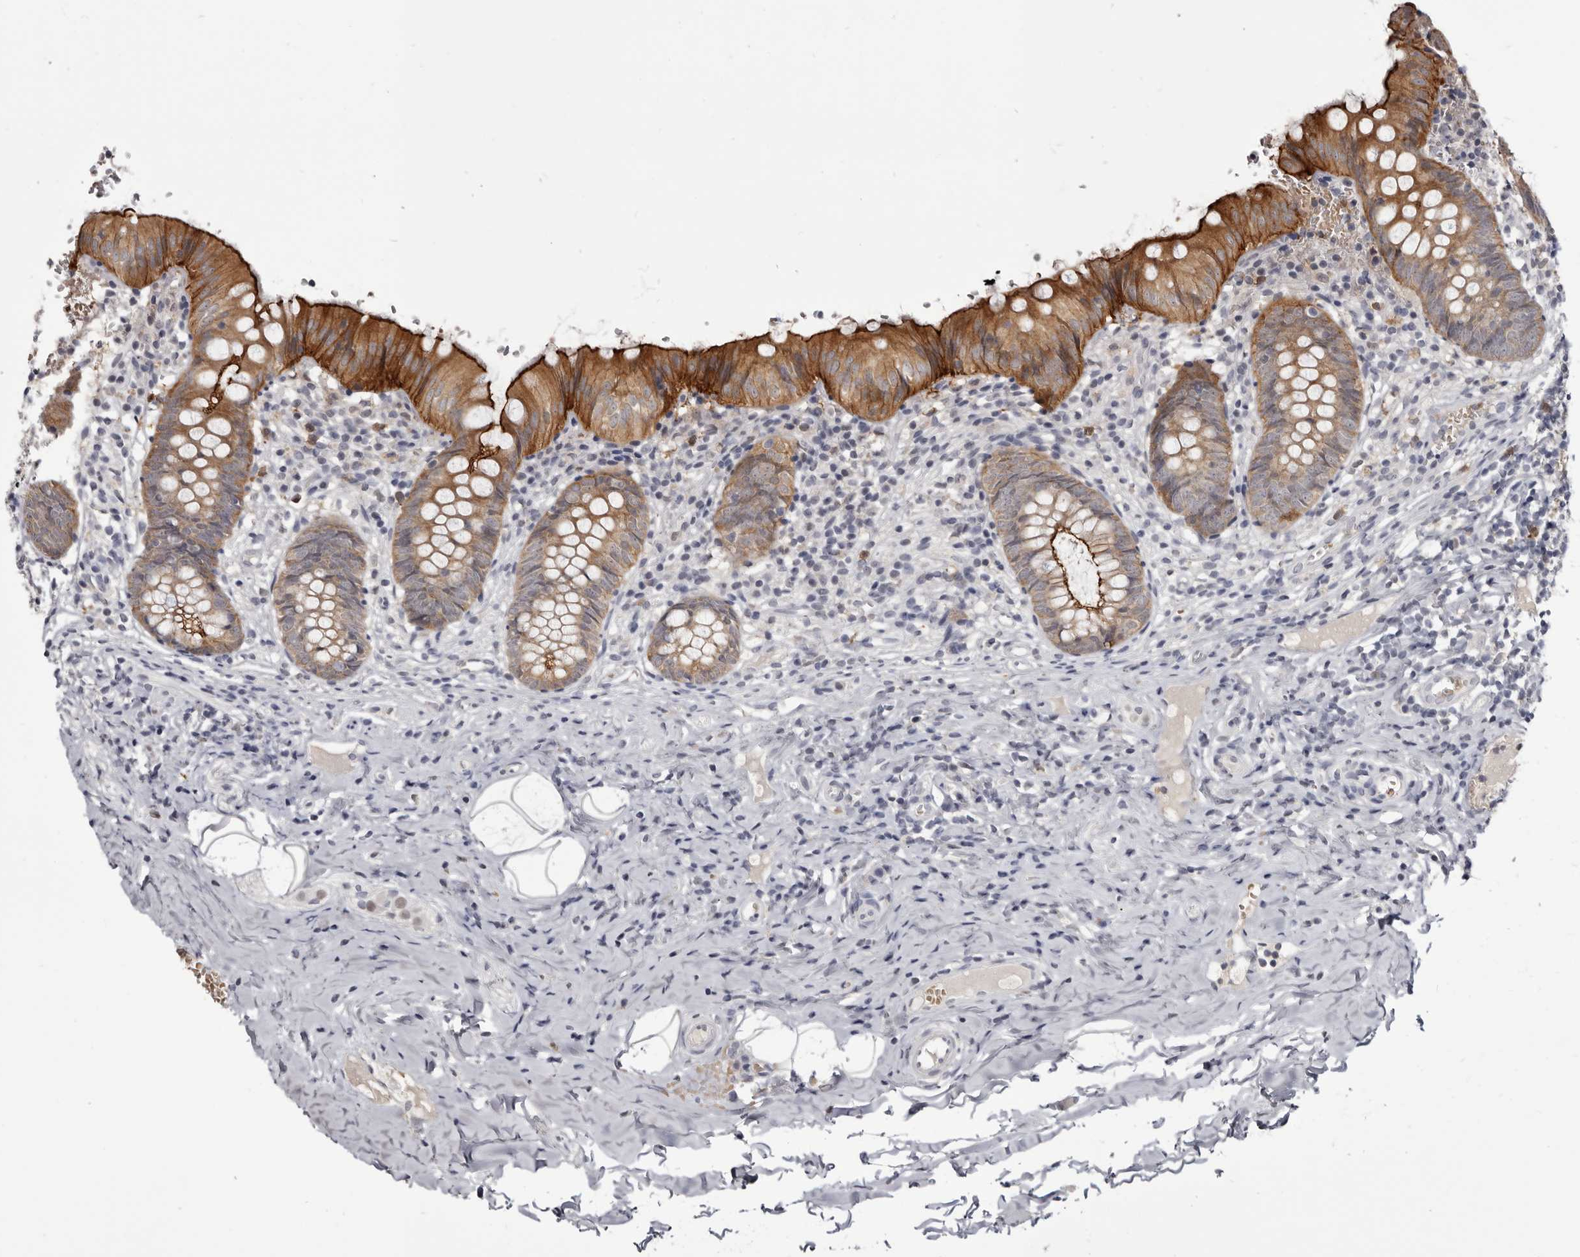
{"staining": {"intensity": "strong", "quantity": ">75%", "location": "cytoplasmic/membranous"}, "tissue": "appendix", "cell_type": "Glandular cells", "image_type": "normal", "snomed": [{"axis": "morphology", "description": "Normal tissue, NOS"}, {"axis": "topography", "description": "Appendix"}], "caption": "Approximately >75% of glandular cells in normal appendix show strong cytoplasmic/membranous protein expression as visualized by brown immunohistochemical staining.", "gene": "CGN", "patient": {"sex": "male", "age": 8}}